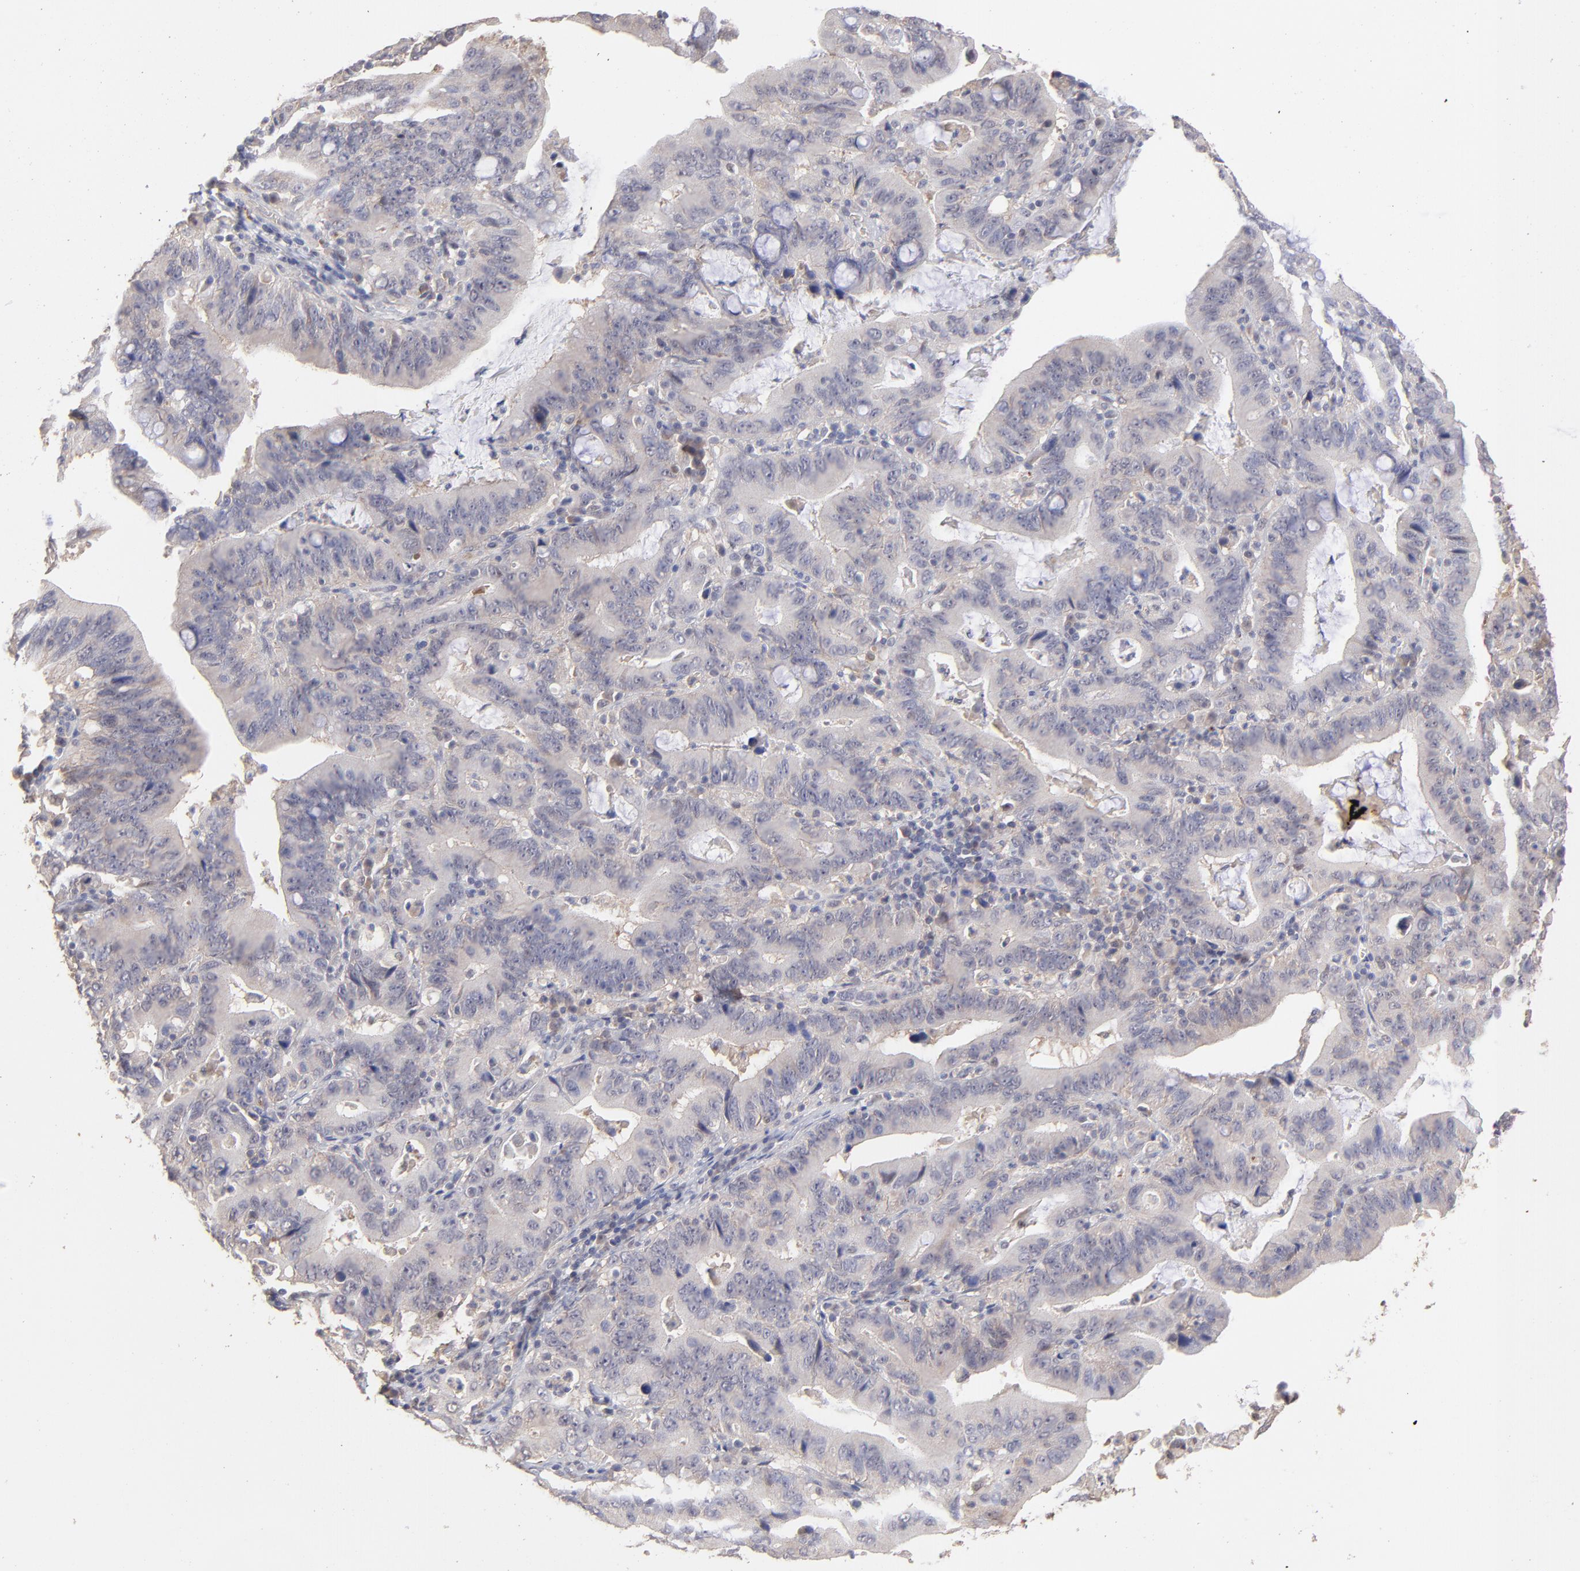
{"staining": {"intensity": "weak", "quantity": ">75%", "location": "cytoplasmic/membranous"}, "tissue": "stomach cancer", "cell_type": "Tumor cells", "image_type": "cancer", "snomed": [{"axis": "morphology", "description": "Adenocarcinoma, NOS"}, {"axis": "topography", "description": "Stomach, upper"}], "caption": "Immunohistochemistry (IHC) of human stomach cancer (adenocarcinoma) displays low levels of weak cytoplasmic/membranous expression in approximately >75% of tumor cells.", "gene": "PSMD14", "patient": {"sex": "male", "age": 63}}